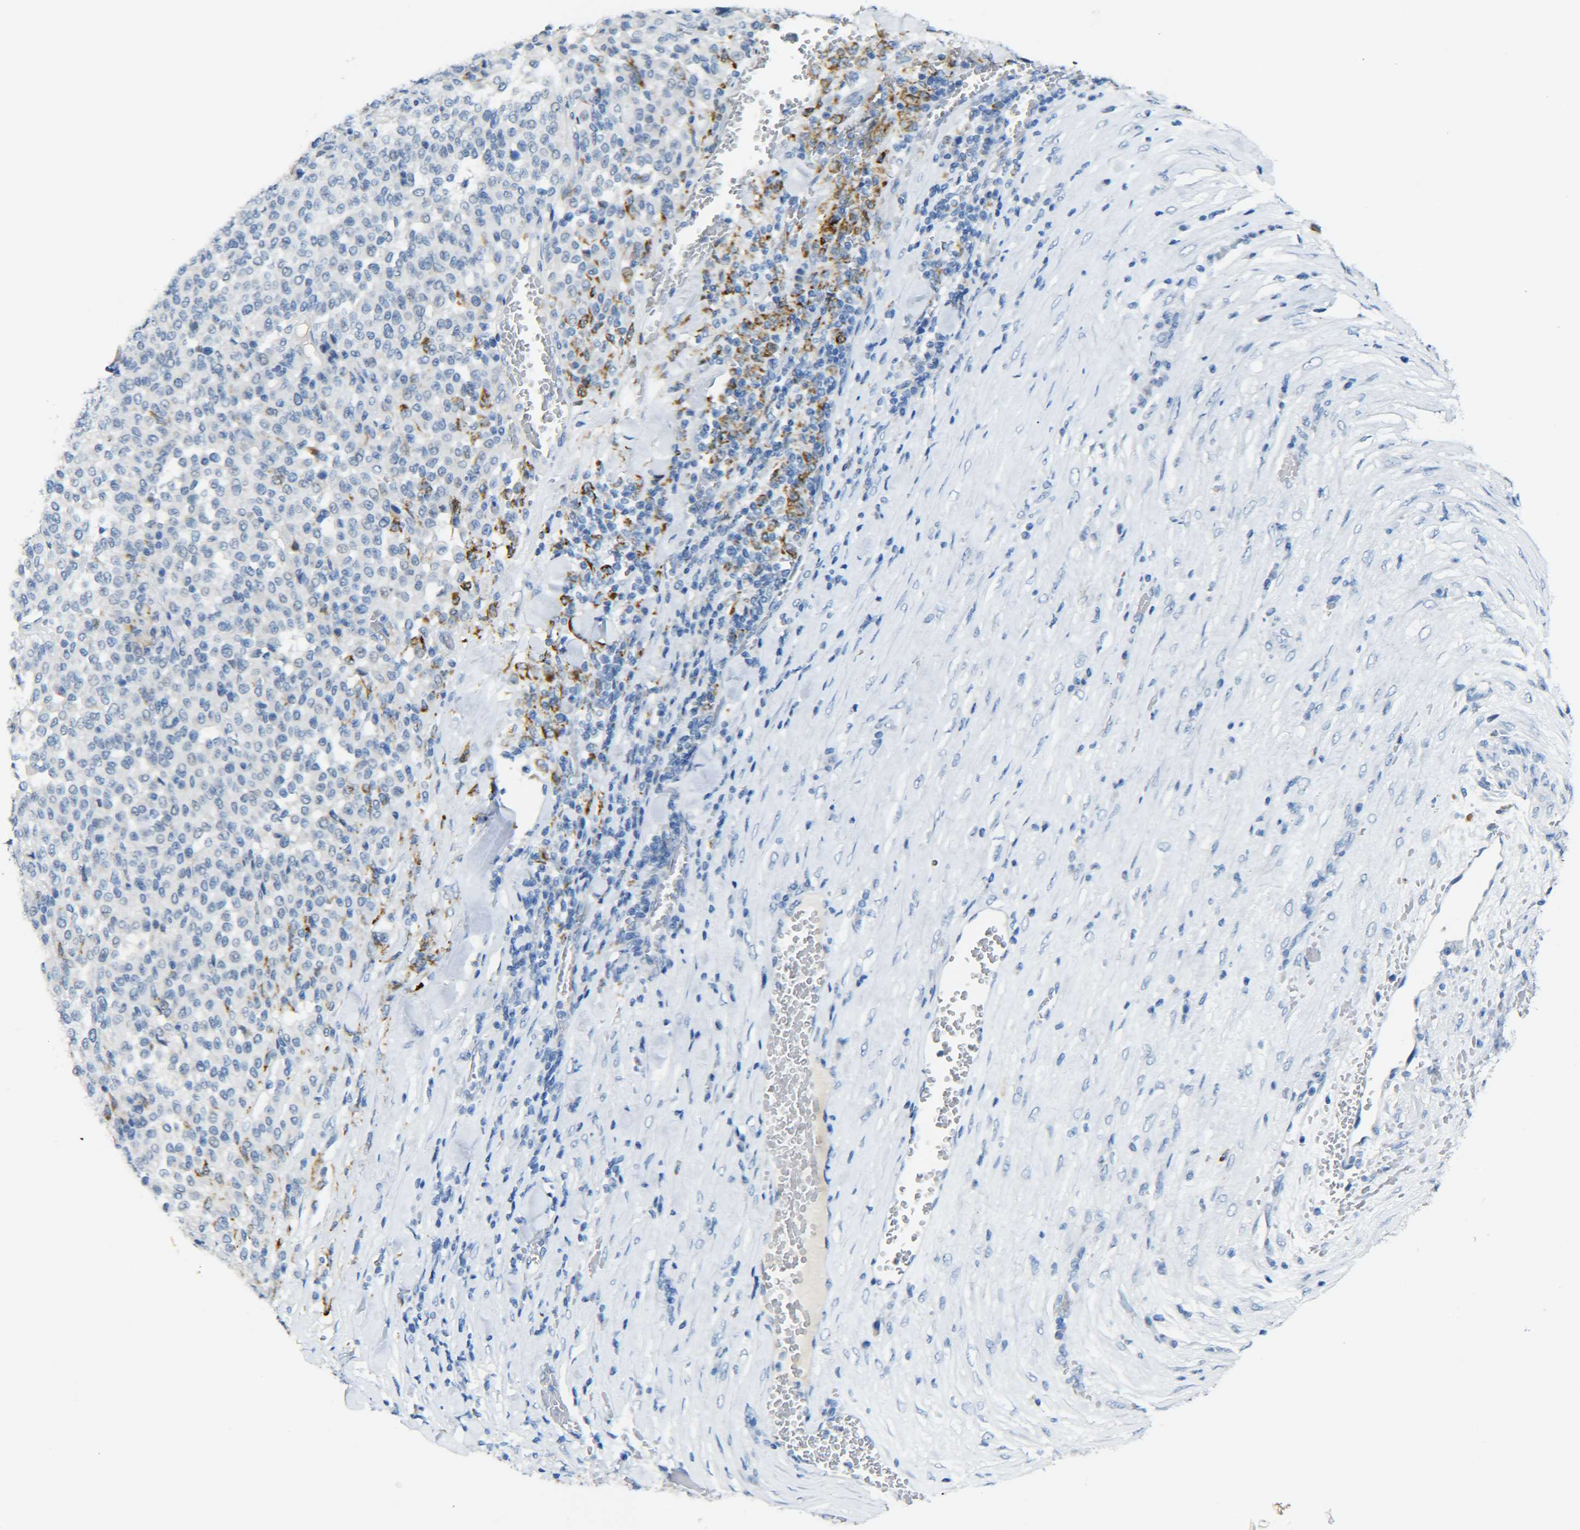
{"staining": {"intensity": "moderate", "quantity": "<25%", "location": "cytoplasmic/membranous"}, "tissue": "melanoma", "cell_type": "Tumor cells", "image_type": "cancer", "snomed": [{"axis": "morphology", "description": "Malignant melanoma, Metastatic site"}, {"axis": "topography", "description": "Pancreas"}], "caption": "The immunohistochemical stain labels moderate cytoplasmic/membranous staining in tumor cells of malignant melanoma (metastatic site) tissue. (brown staining indicates protein expression, while blue staining denotes nuclei).", "gene": "C15orf48", "patient": {"sex": "female", "age": 30}}